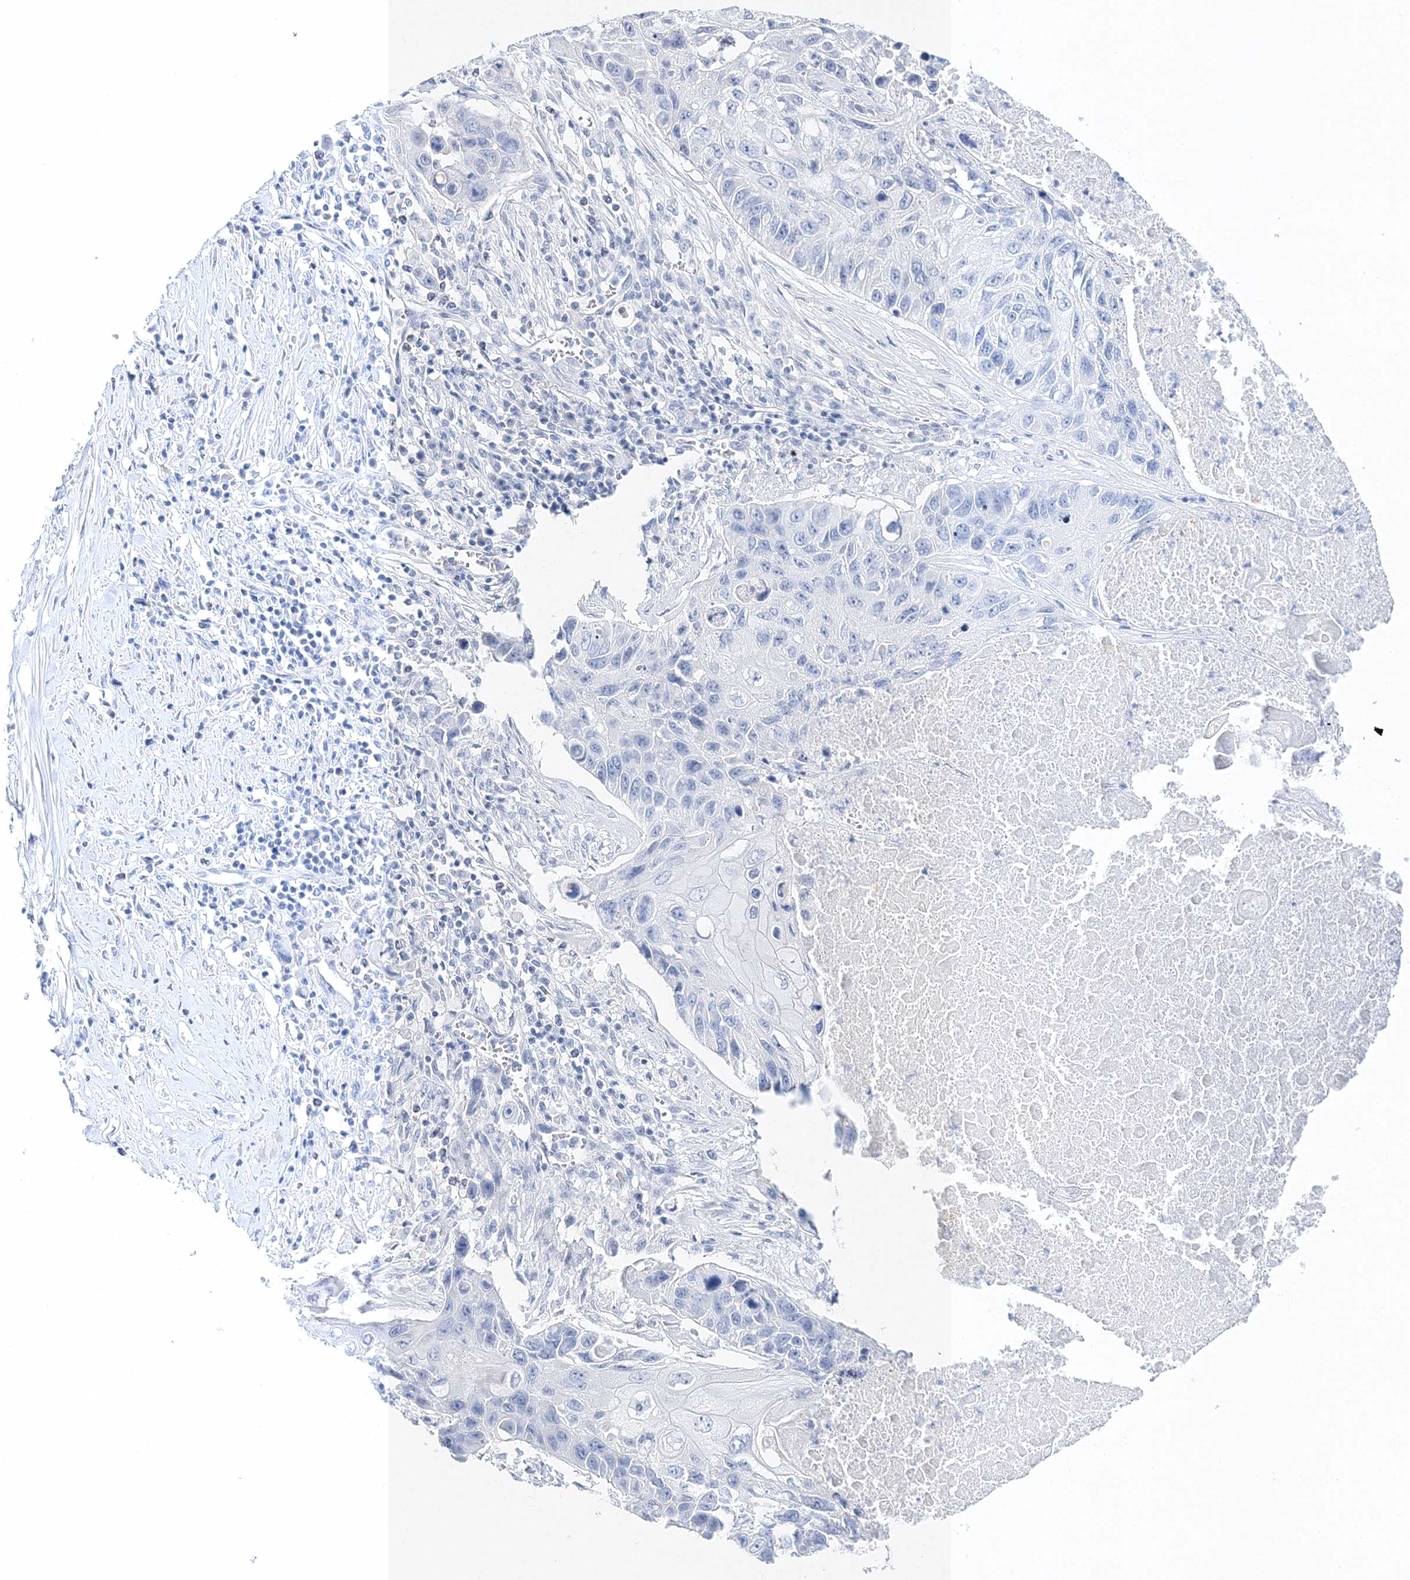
{"staining": {"intensity": "negative", "quantity": "none", "location": "none"}, "tissue": "lung cancer", "cell_type": "Tumor cells", "image_type": "cancer", "snomed": [{"axis": "morphology", "description": "Squamous cell carcinoma, NOS"}, {"axis": "topography", "description": "Lung"}], "caption": "The histopathology image displays no staining of tumor cells in lung cancer (squamous cell carcinoma).", "gene": "MYOZ2", "patient": {"sex": "male", "age": 61}}